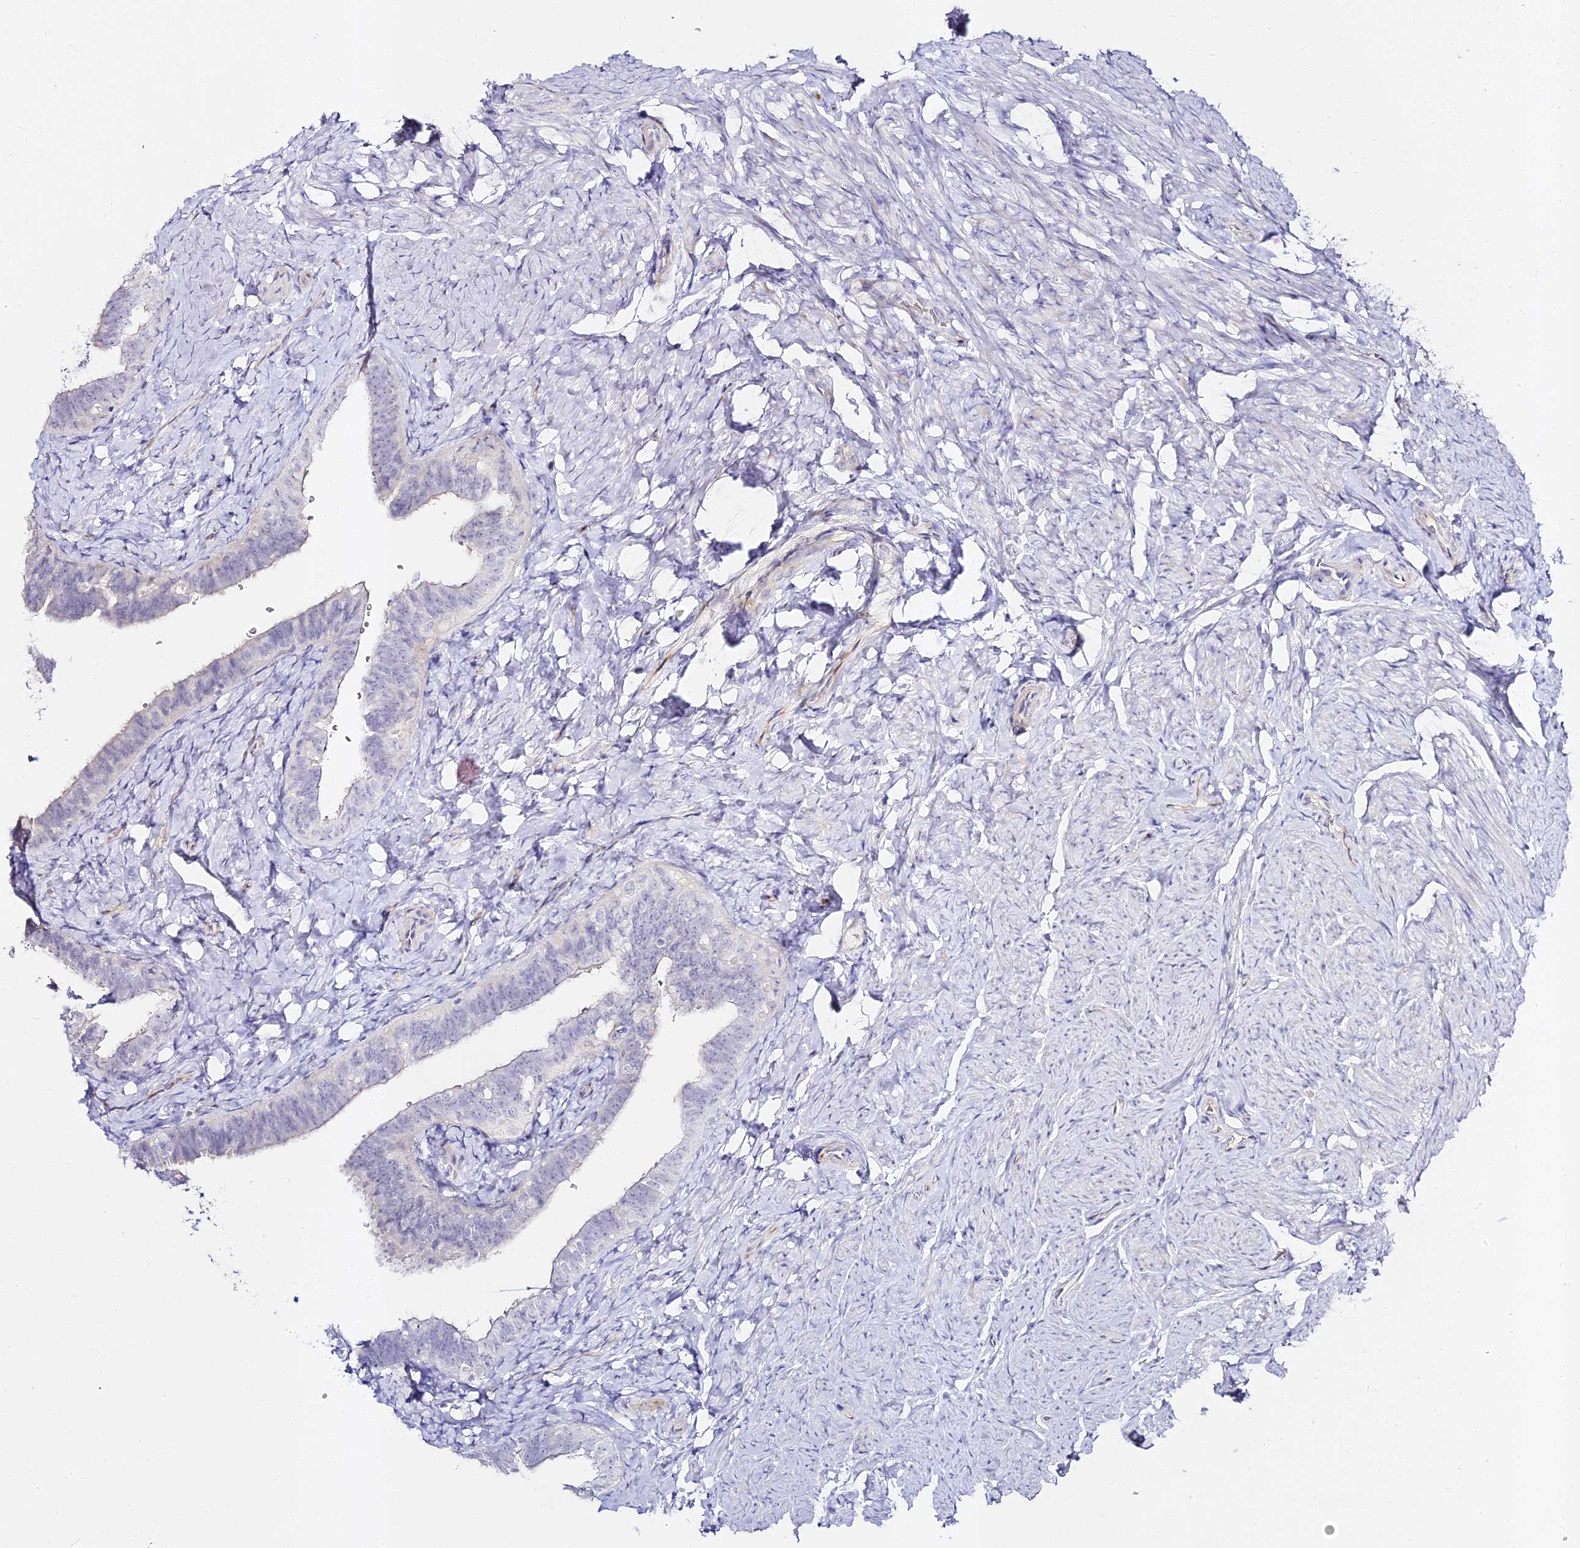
{"staining": {"intensity": "negative", "quantity": "none", "location": "none"}, "tissue": "fallopian tube", "cell_type": "Glandular cells", "image_type": "normal", "snomed": [{"axis": "morphology", "description": "Normal tissue, NOS"}, {"axis": "topography", "description": "Fallopian tube"}], "caption": "Photomicrograph shows no protein expression in glandular cells of unremarkable fallopian tube.", "gene": "ALPG", "patient": {"sex": "female", "age": 39}}